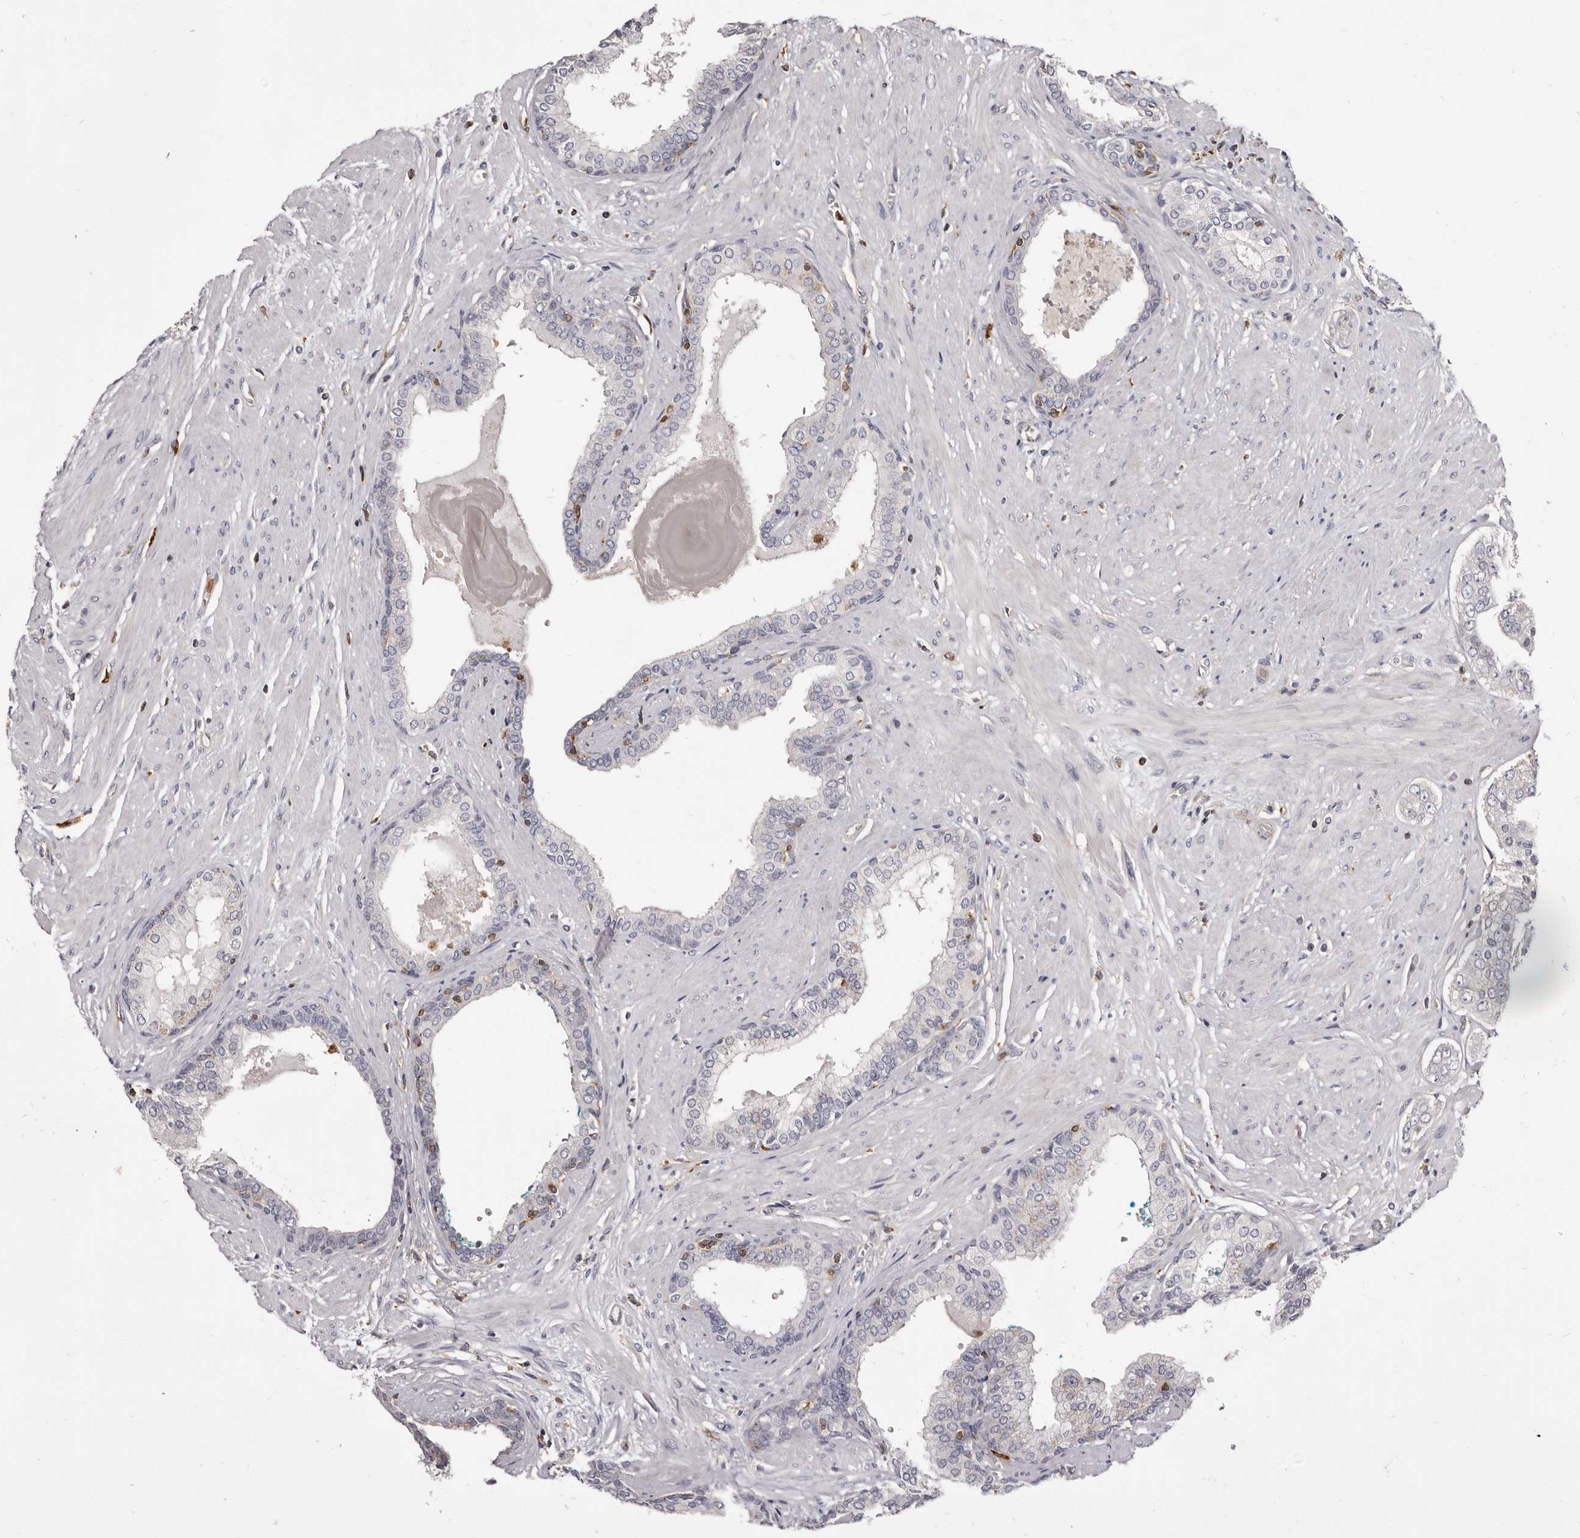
{"staining": {"intensity": "negative", "quantity": "none", "location": "none"}, "tissue": "prostate cancer", "cell_type": "Tumor cells", "image_type": "cancer", "snomed": [{"axis": "morphology", "description": "Adenocarcinoma, High grade"}, {"axis": "topography", "description": "Prostate"}], "caption": "DAB immunohistochemical staining of prostate cancer (adenocarcinoma (high-grade)) exhibits no significant staining in tumor cells.", "gene": "CBL", "patient": {"sex": "male", "age": 71}}